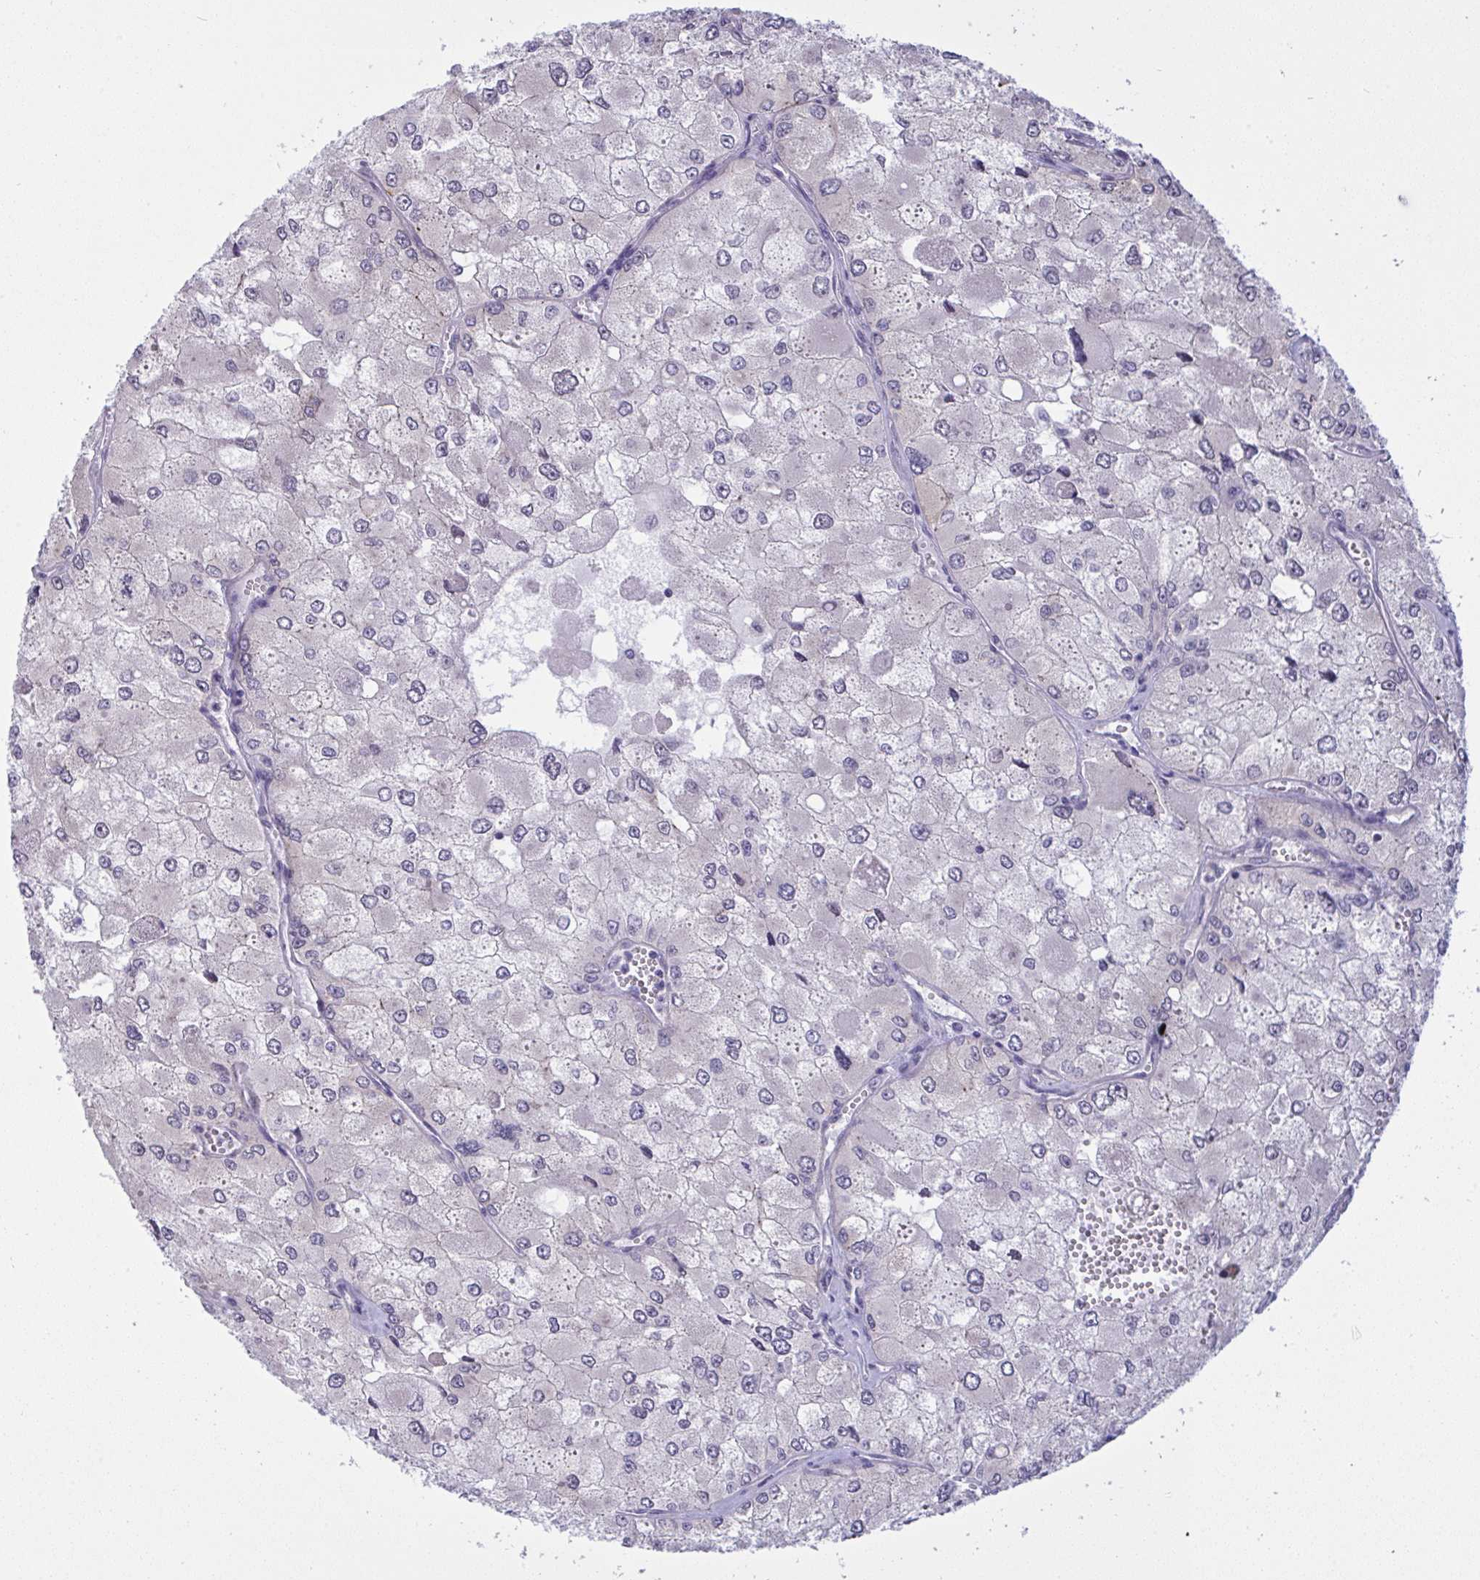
{"staining": {"intensity": "negative", "quantity": "none", "location": "none"}, "tissue": "renal cancer", "cell_type": "Tumor cells", "image_type": "cancer", "snomed": [{"axis": "morphology", "description": "Adenocarcinoma, NOS"}, {"axis": "topography", "description": "Kidney"}], "caption": "A histopathology image of human adenocarcinoma (renal) is negative for staining in tumor cells.", "gene": "TMEM41A", "patient": {"sex": "female", "age": 70}}